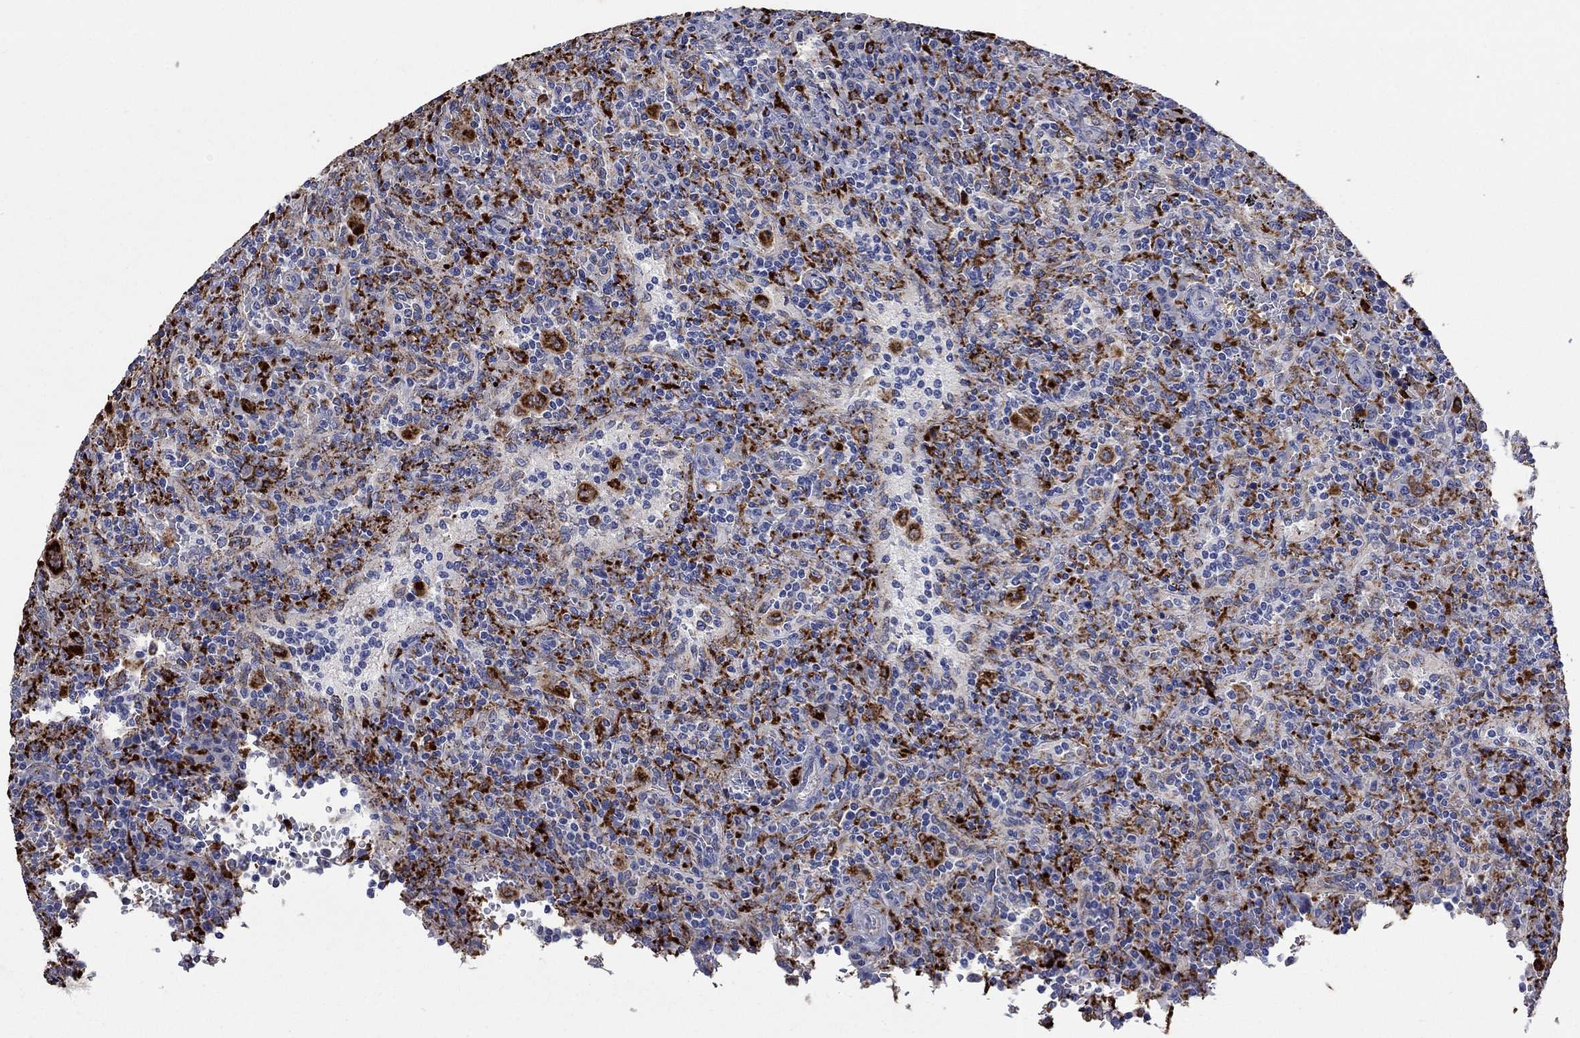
{"staining": {"intensity": "moderate", "quantity": "25%-75%", "location": "cytoplasmic/membranous"}, "tissue": "lymphoma", "cell_type": "Tumor cells", "image_type": "cancer", "snomed": [{"axis": "morphology", "description": "Malignant lymphoma, non-Hodgkin's type, Low grade"}, {"axis": "topography", "description": "Spleen"}], "caption": "The image demonstrates a brown stain indicating the presence of a protein in the cytoplasmic/membranous of tumor cells in lymphoma.", "gene": "CTSB", "patient": {"sex": "male", "age": 62}}